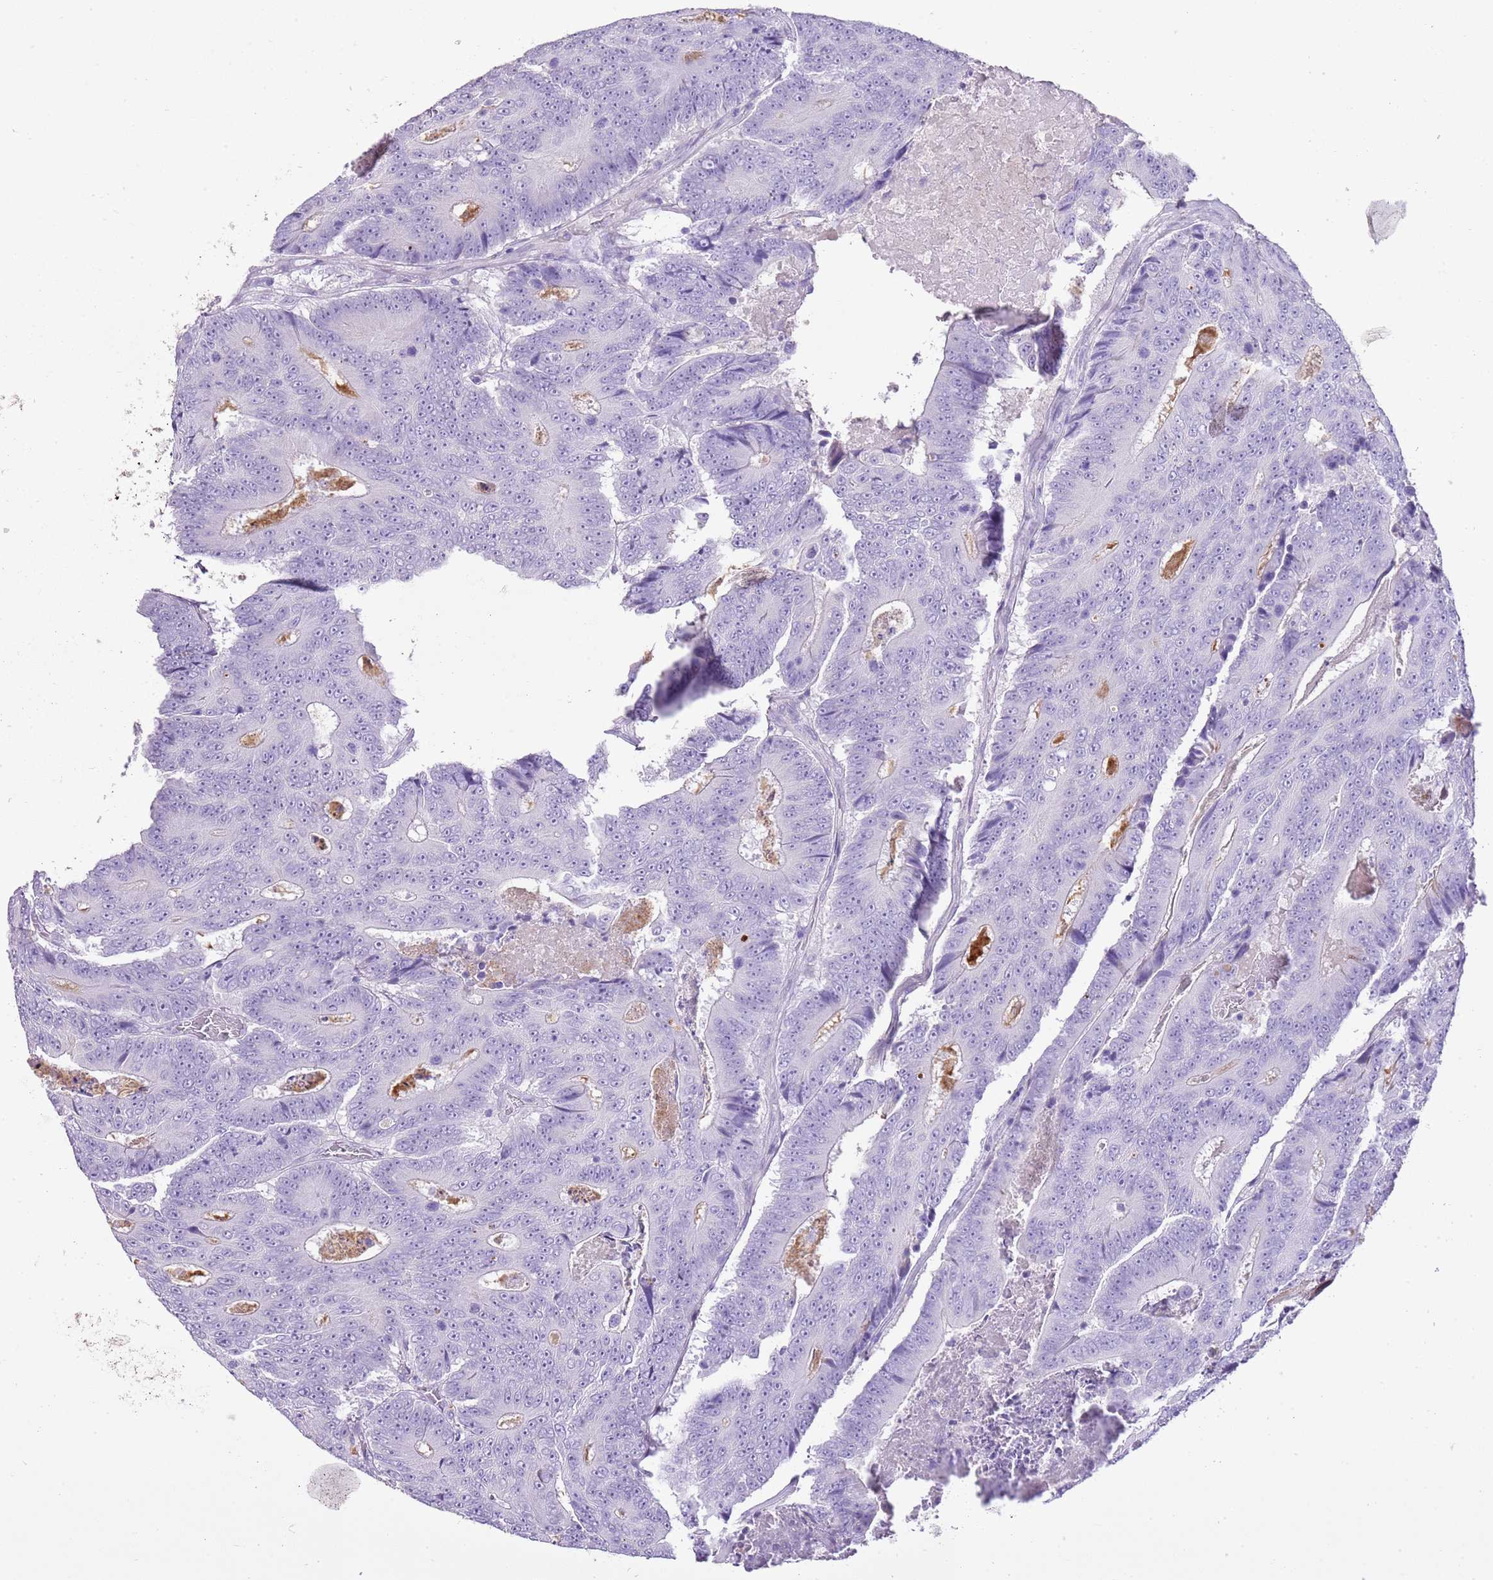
{"staining": {"intensity": "negative", "quantity": "none", "location": "none"}, "tissue": "colorectal cancer", "cell_type": "Tumor cells", "image_type": "cancer", "snomed": [{"axis": "morphology", "description": "Adenocarcinoma, NOS"}, {"axis": "topography", "description": "Colon"}], "caption": "This is a micrograph of immunohistochemistry staining of adenocarcinoma (colorectal), which shows no expression in tumor cells. The staining is performed using DAB (3,3'-diaminobenzidine) brown chromogen with nuclei counter-stained in using hematoxylin.", "gene": "XPO7", "patient": {"sex": "male", "age": 83}}